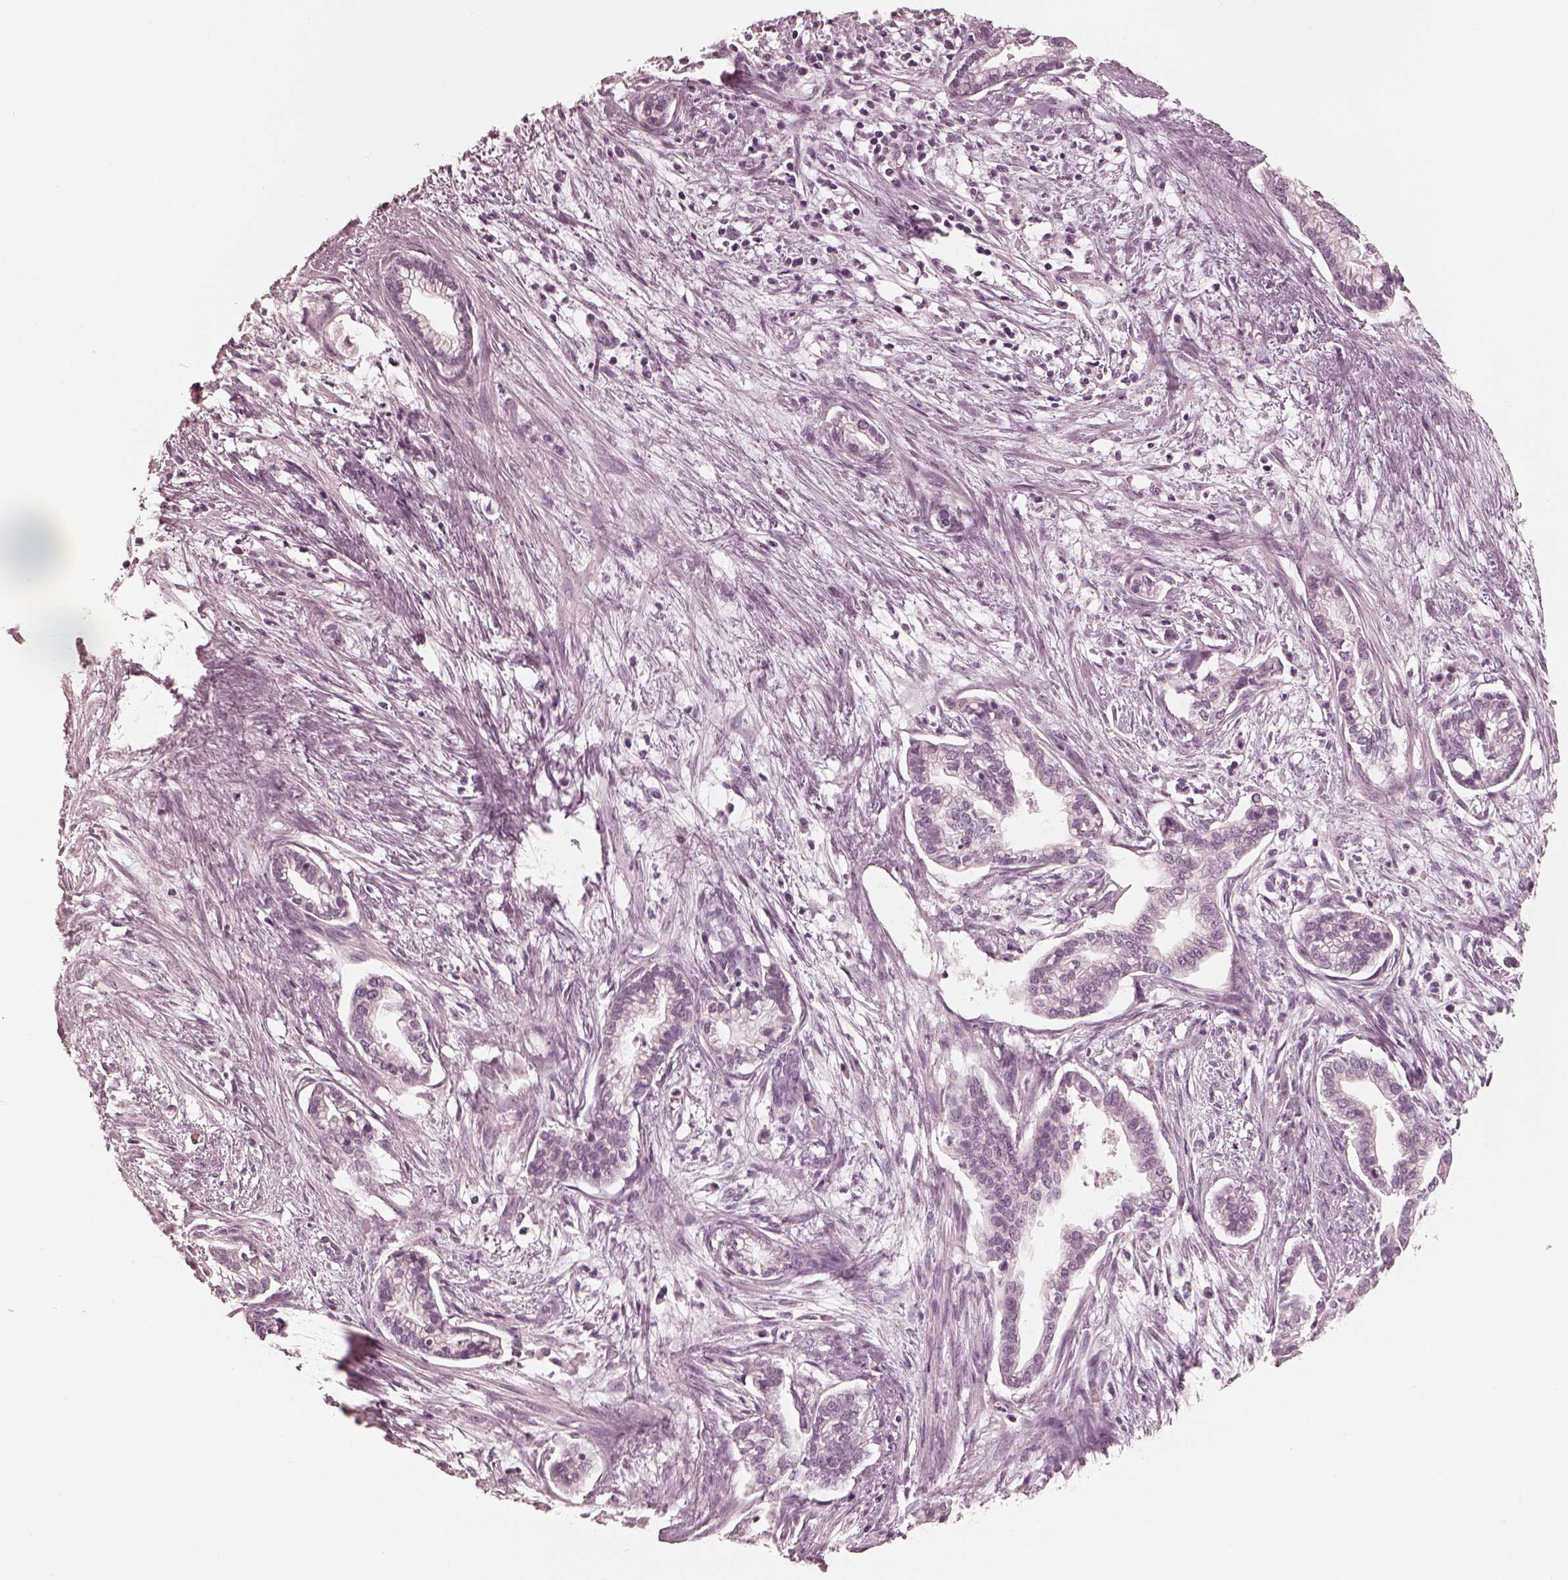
{"staining": {"intensity": "negative", "quantity": "none", "location": "none"}, "tissue": "cervical cancer", "cell_type": "Tumor cells", "image_type": "cancer", "snomed": [{"axis": "morphology", "description": "Adenocarcinoma, NOS"}, {"axis": "topography", "description": "Cervix"}], "caption": "Histopathology image shows no significant protein staining in tumor cells of adenocarcinoma (cervical). (DAB (3,3'-diaminobenzidine) IHC, high magnification).", "gene": "CALR3", "patient": {"sex": "female", "age": 62}}